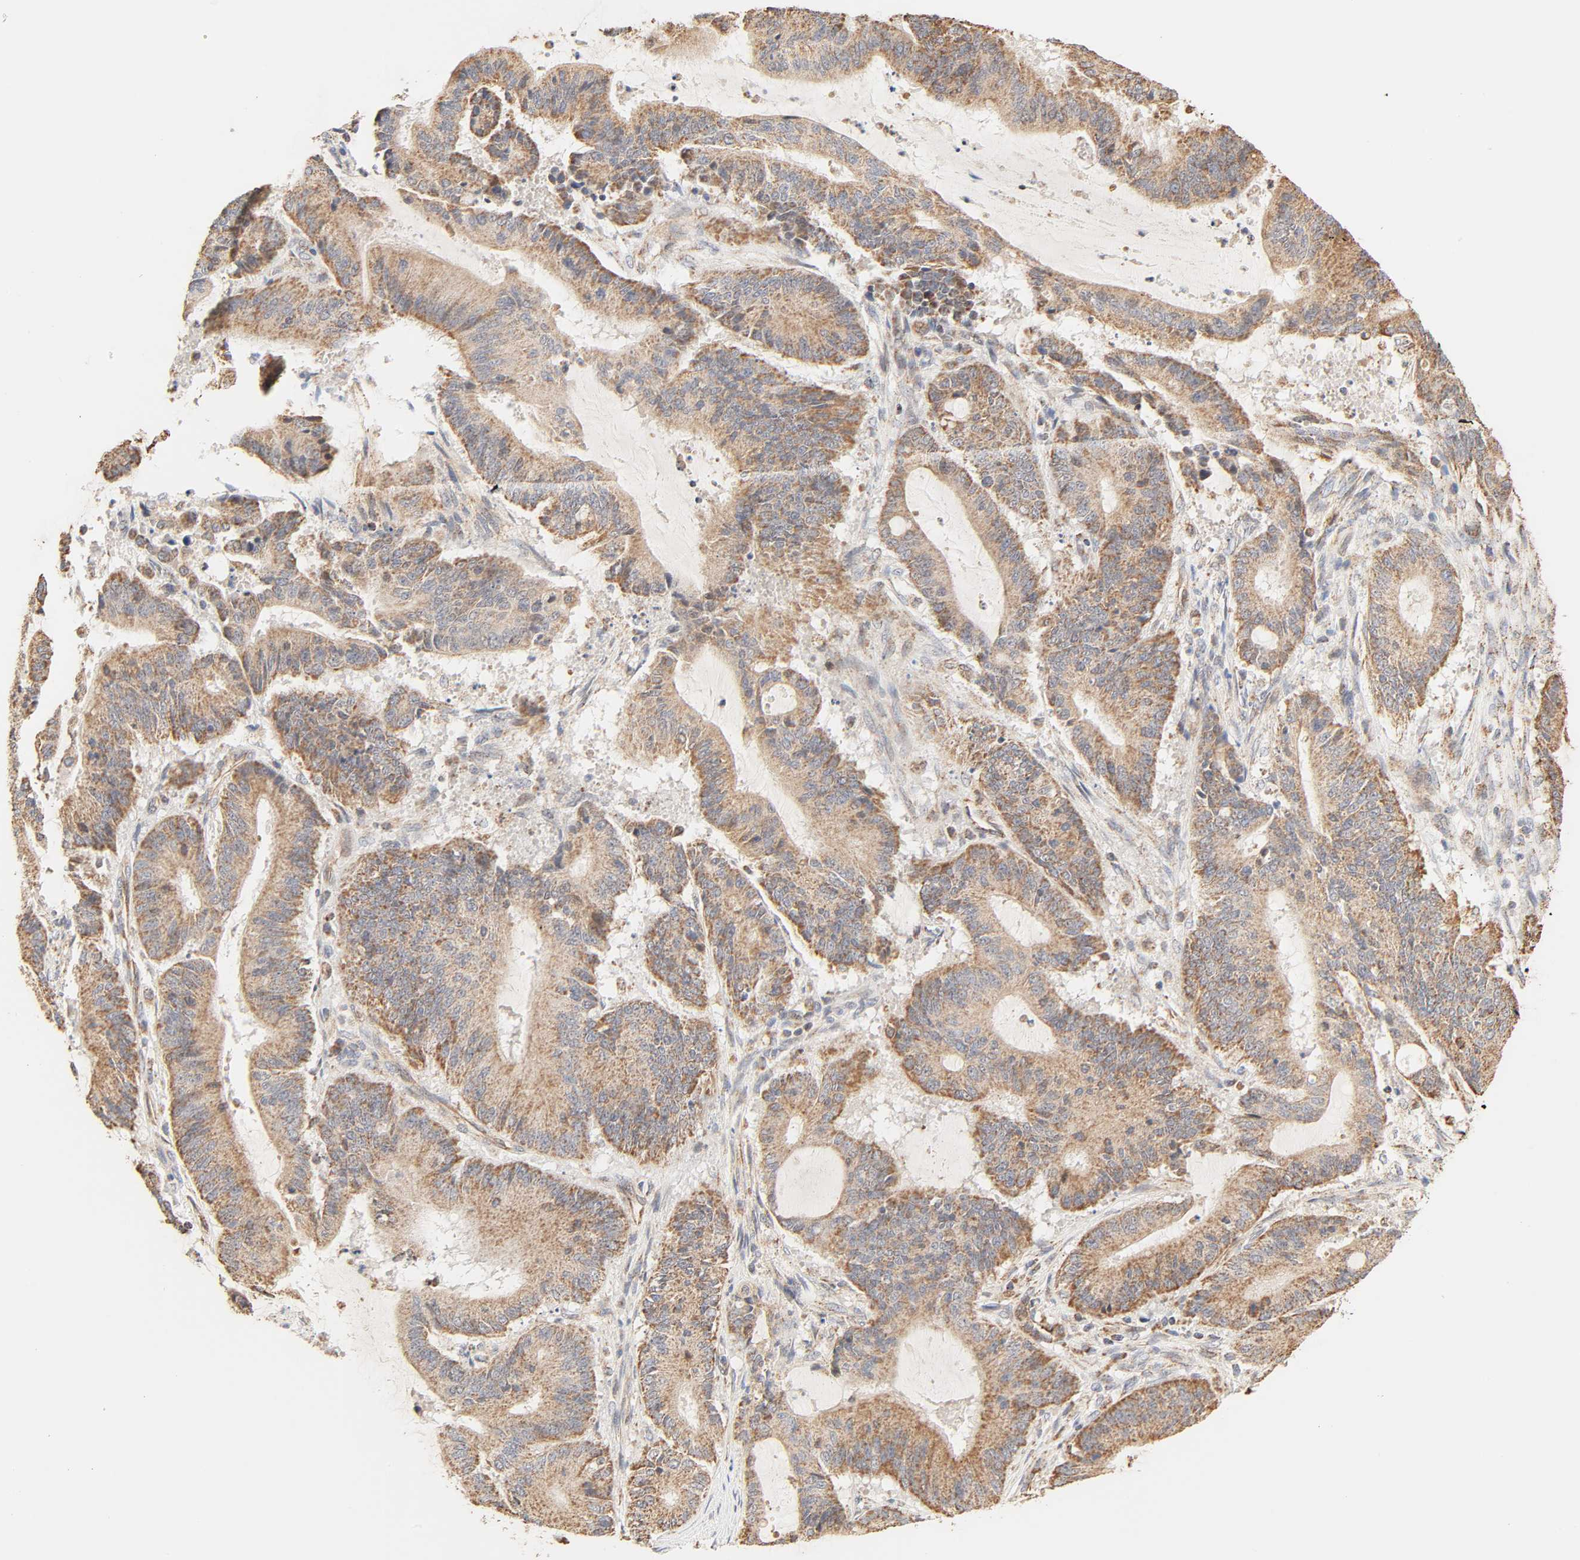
{"staining": {"intensity": "moderate", "quantity": ">75%", "location": "cytoplasmic/membranous"}, "tissue": "liver cancer", "cell_type": "Tumor cells", "image_type": "cancer", "snomed": [{"axis": "morphology", "description": "Cholangiocarcinoma"}, {"axis": "topography", "description": "Liver"}], "caption": "Cholangiocarcinoma (liver) stained for a protein displays moderate cytoplasmic/membranous positivity in tumor cells.", "gene": "ZMAT5", "patient": {"sex": "female", "age": 73}}